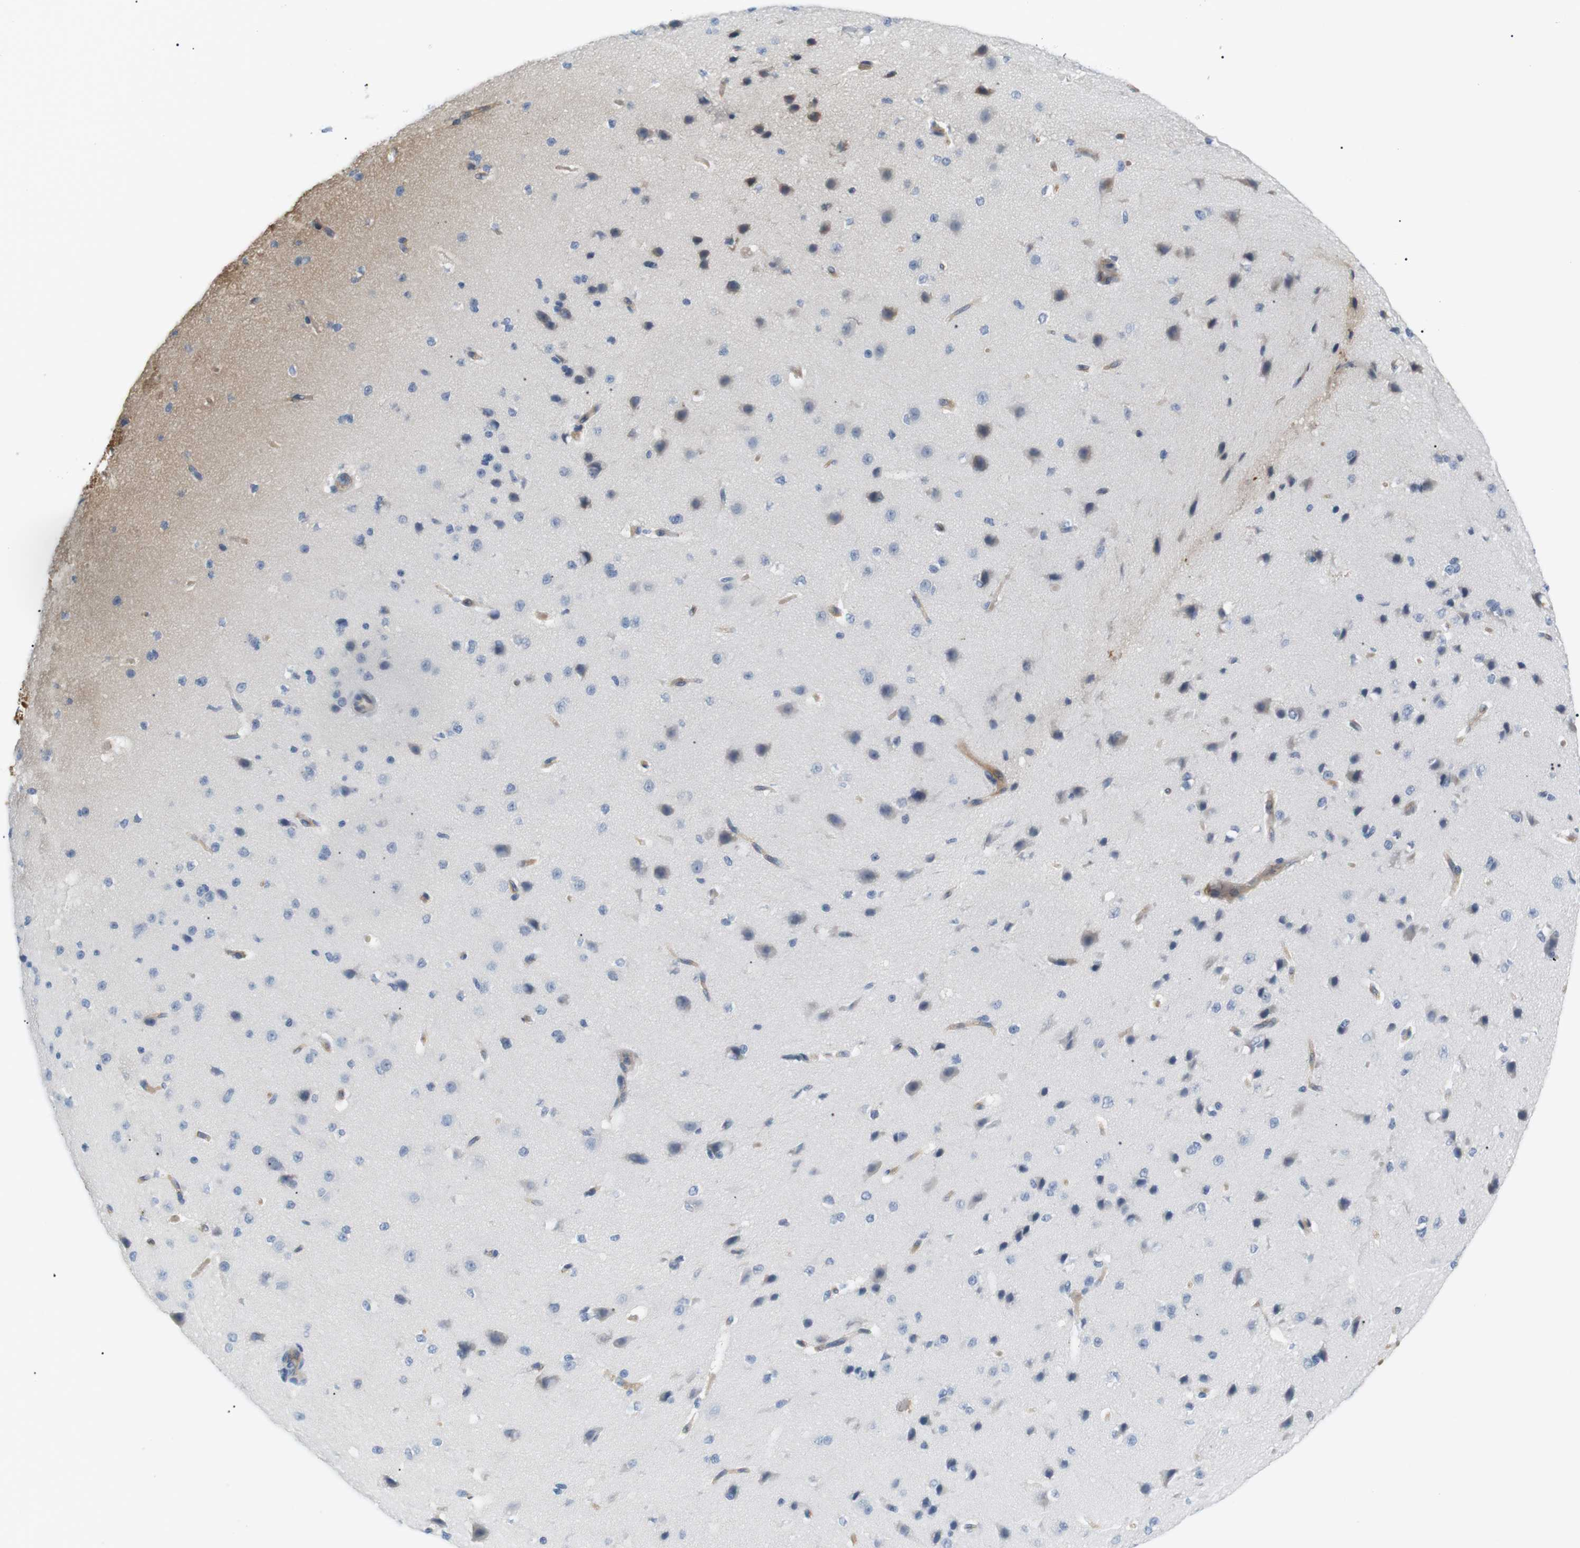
{"staining": {"intensity": "weak", "quantity": "25%-75%", "location": "cytoplasmic/membranous"}, "tissue": "cerebral cortex", "cell_type": "Endothelial cells", "image_type": "normal", "snomed": [{"axis": "morphology", "description": "Normal tissue, NOS"}, {"axis": "morphology", "description": "Developmental malformation"}, {"axis": "topography", "description": "Cerebral cortex"}], "caption": "This is an image of immunohistochemistry (IHC) staining of normal cerebral cortex, which shows weak staining in the cytoplasmic/membranous of endothelial cells.", "gene": "ADCY10", "patient": {"sex": "female", "age": 30}}